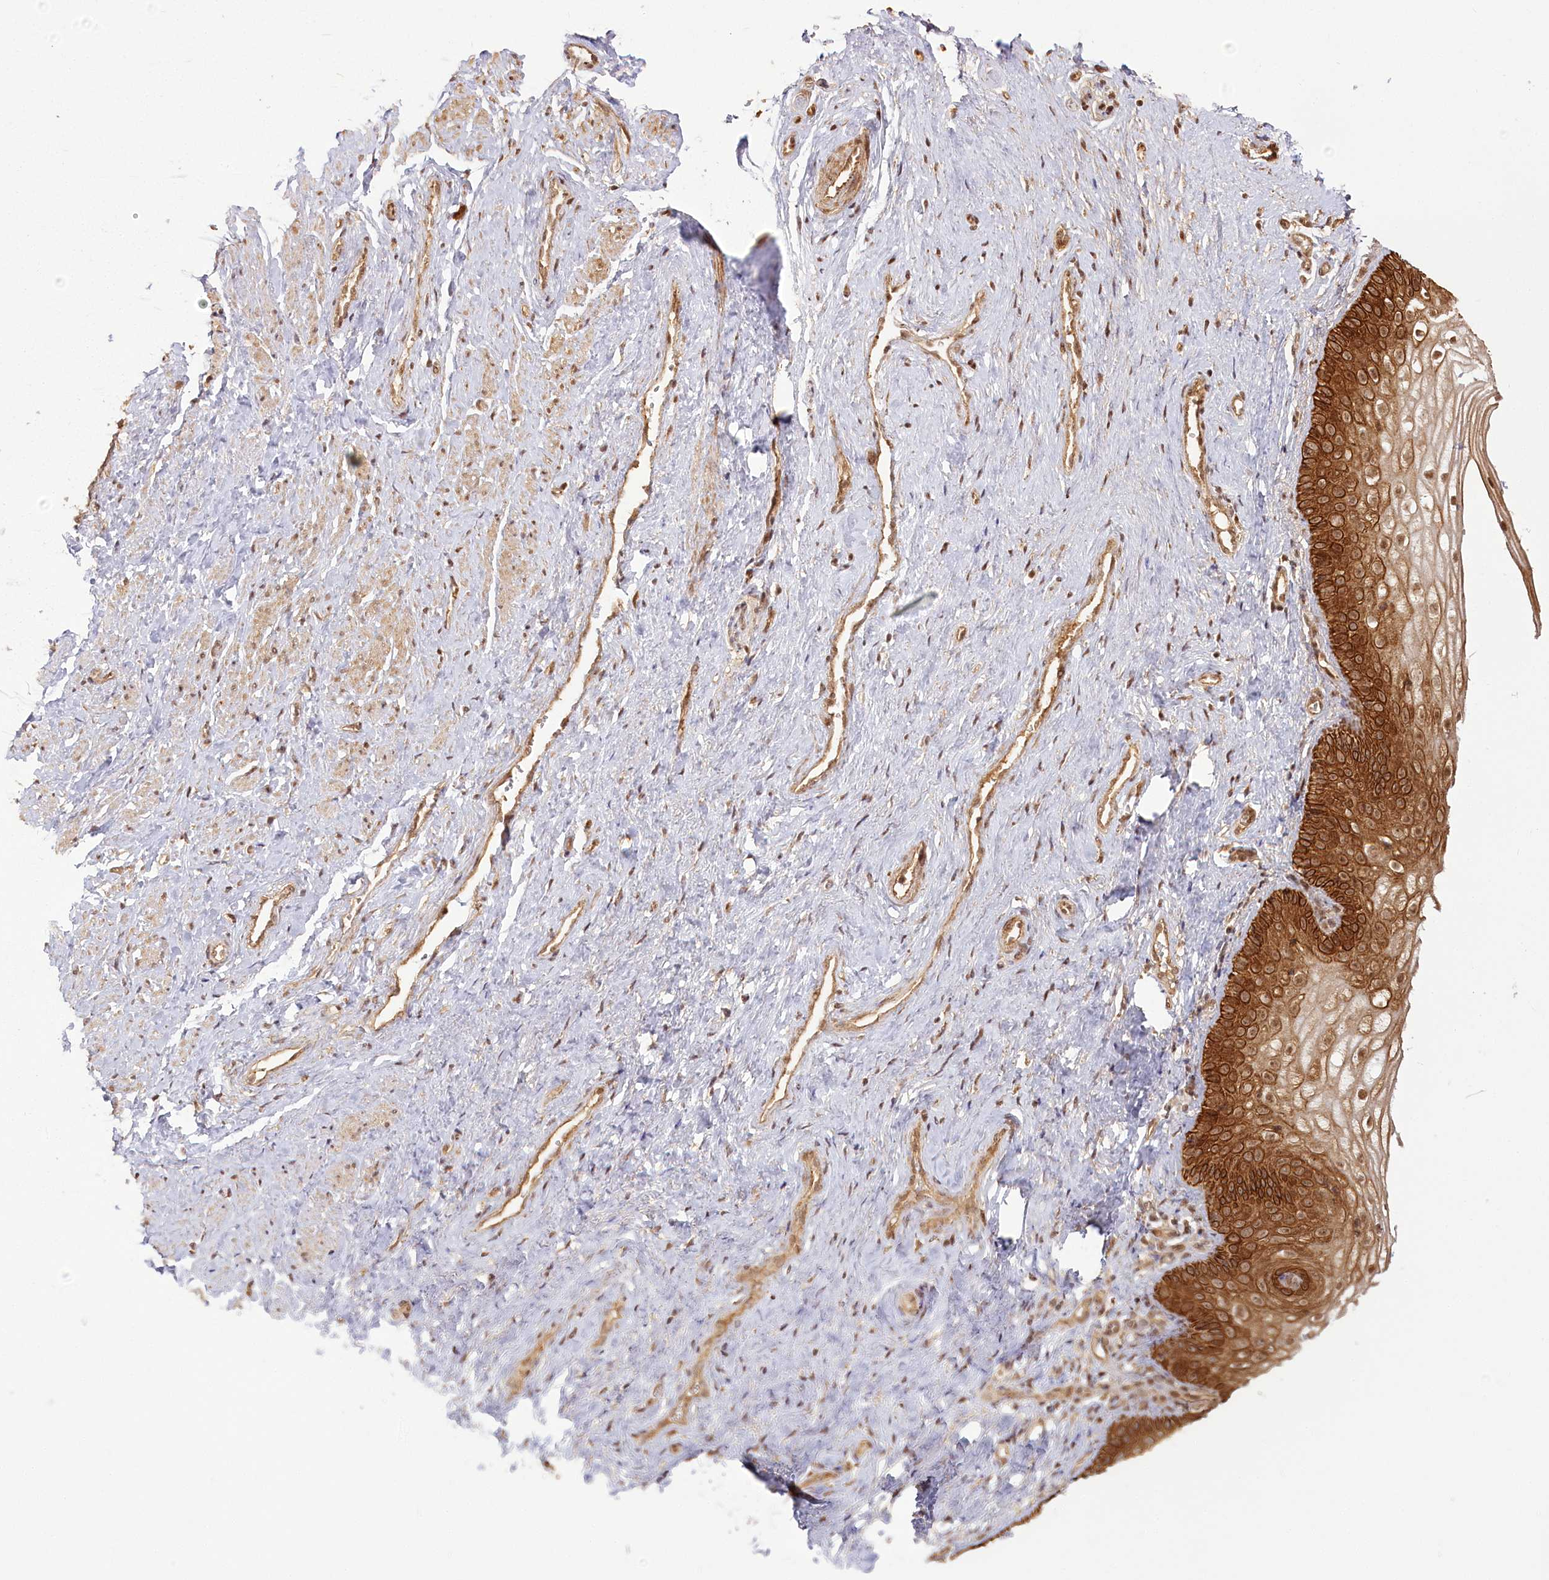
{"staining": {"intensity": "strong", "quantity": ">75%", "location": "cytoplasmic/membranous,nuclear"}, "tissue": "vagina", "cell_type": "Squamous epithelial cells", "image_type": "normal", "snomed": [{"axis": "morphology", "description": "Normal tissue, NOS"}, {"axis": "topography", "description": "Vagina"}], "caption": "A histopathology image of vagina stained for a protein reveals strong cytoplasmic/membranous,nuclear brown staining in squamous epithelial cells. Using DAB (brown) and hematoxylin (blue) stains, captured at high magnification using brightfield microscopy.", "gene": "R3HDM2", "patient": {"sex": "female", "age": 46}}